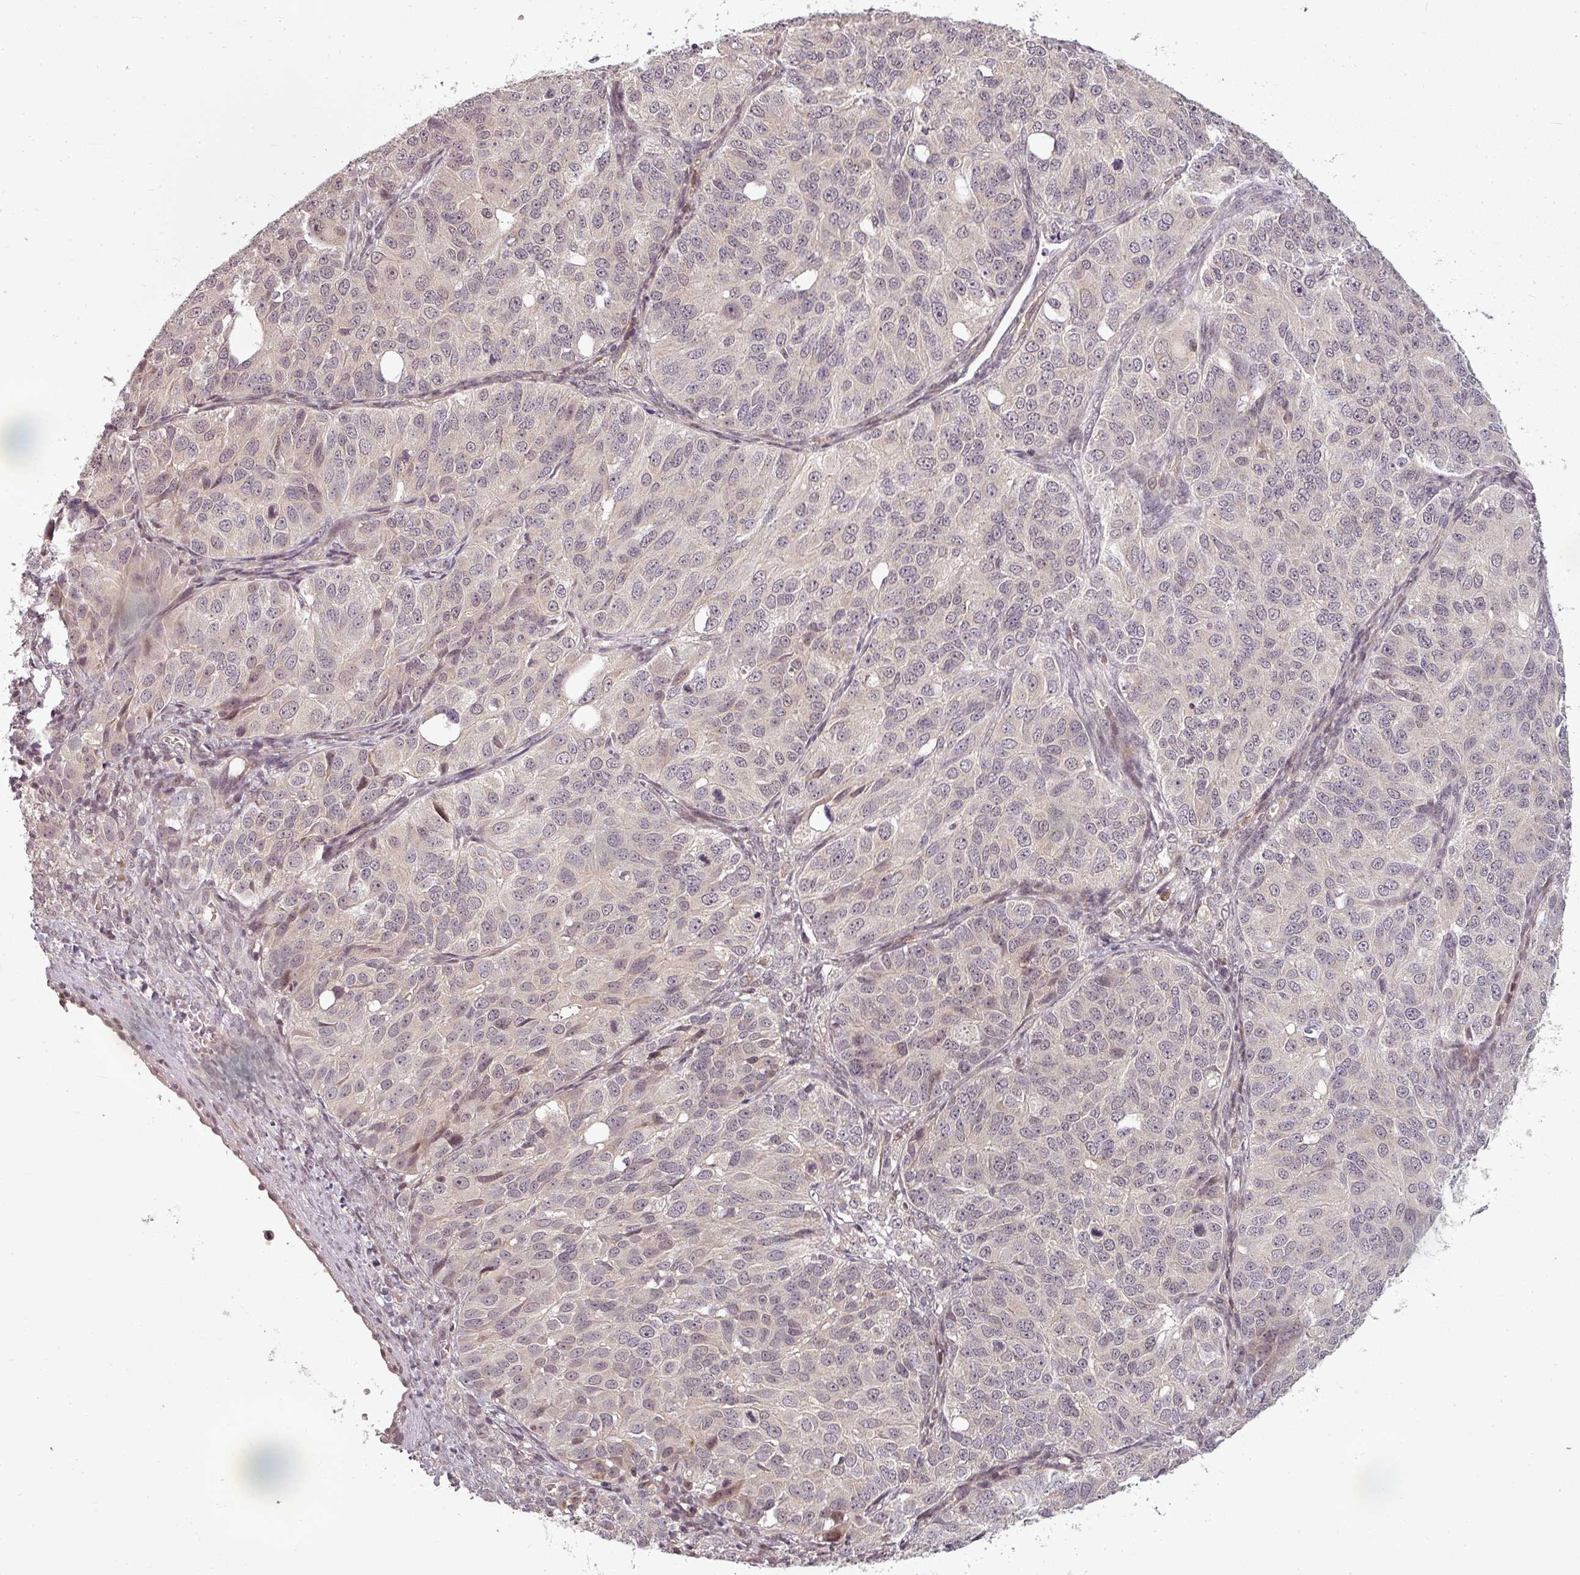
{"staining": {"intensity": "weak", "quantity": "<25%", "location": "cytoplasmic/membranous"}, "tissue": "ovarian cancer", "cell_type": "Tumor cells", "image_type": "cancer", "snomed": [{"axis": "morphology", "description": "Carcinoma, endometroid"}, {"axis": "topography", "description": "Ovary"}], "caption": "Image shows no protein positivity in tumor cells of ovarian cancer (endometroid carcinoma) tissue.", "gene": "CLIC1", "patient": {"sex": "female", "age": 51}}